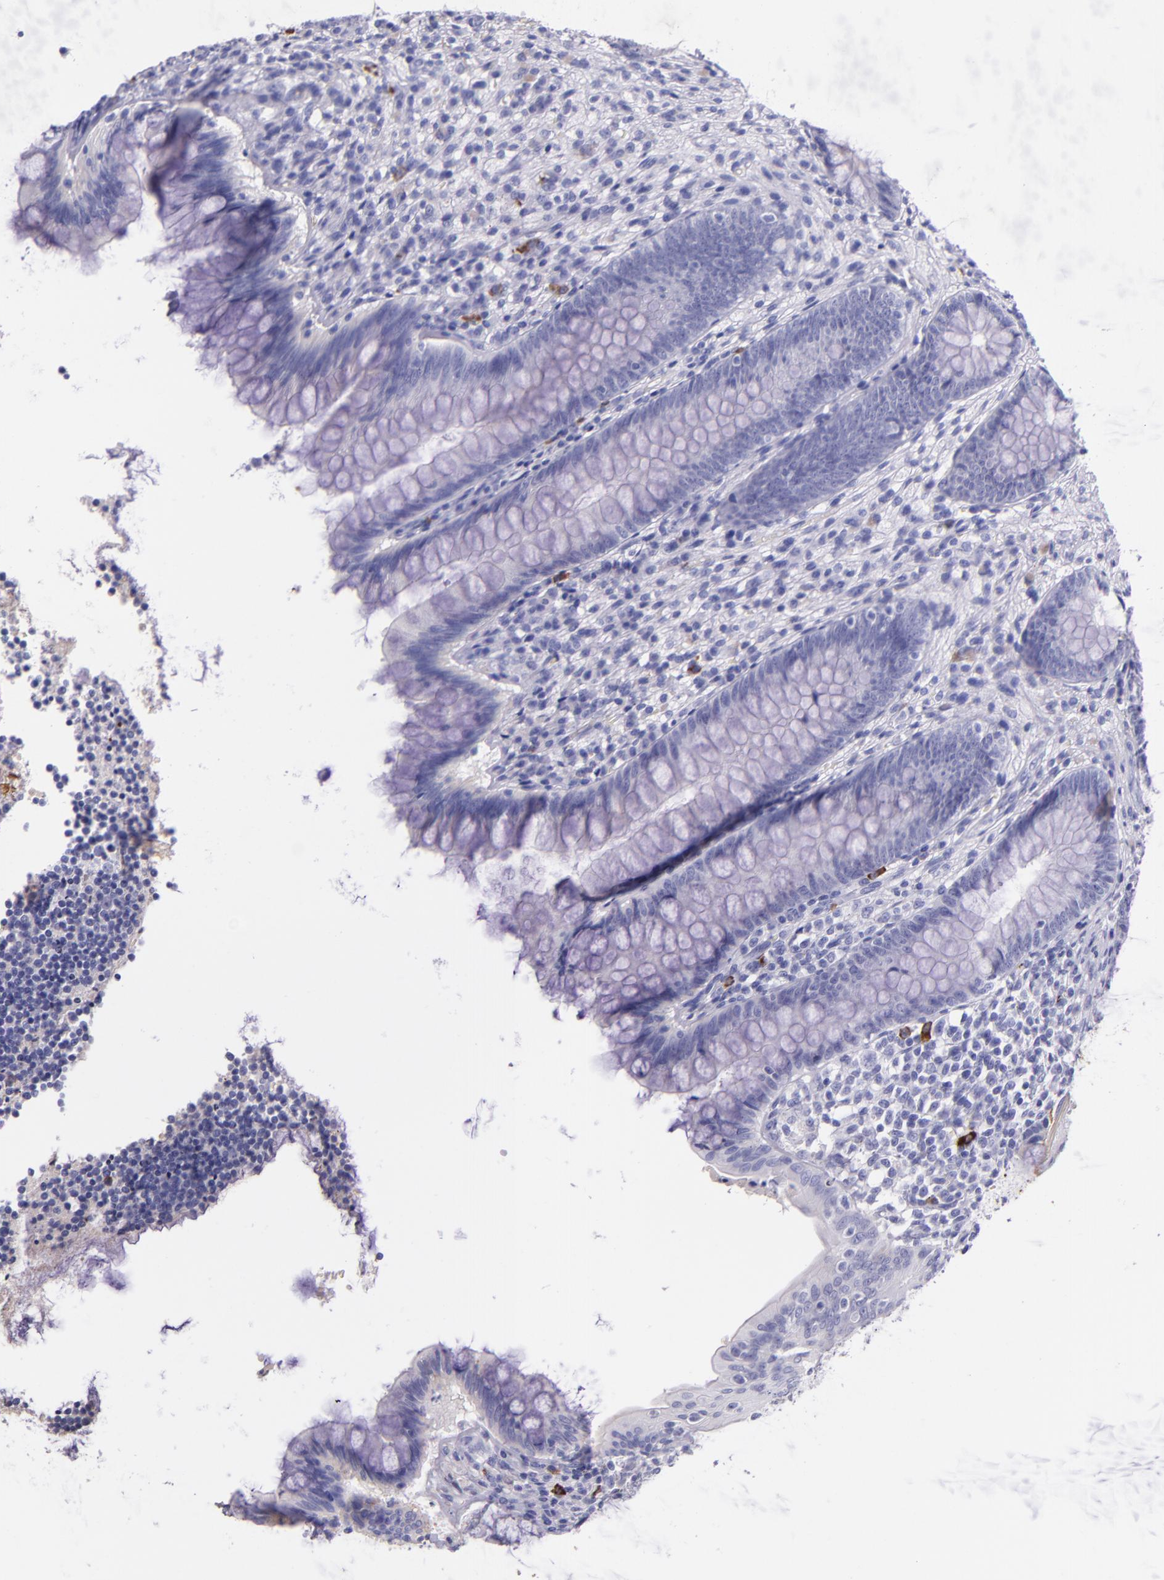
{"staining": {"intensity": "negative", "quantity": "none", "location": "none"}, "tissue": "appendix", "cell_type": "Glandular cells", "image_type": "normal", "snomed": [{"axis": "morphology", "description": "Normal tissue, NOS"}, {"axis": "topography", "description": "Appendix"}], "caption": "Benign appendix was stained to show a protein in brown. There is no significant staining in glandular cells. (Brightfield microscopy of DAB immunohistochemistry at high magnification).", "gene": "KNG1", "patient": {"sex": "female", "age": 66}}